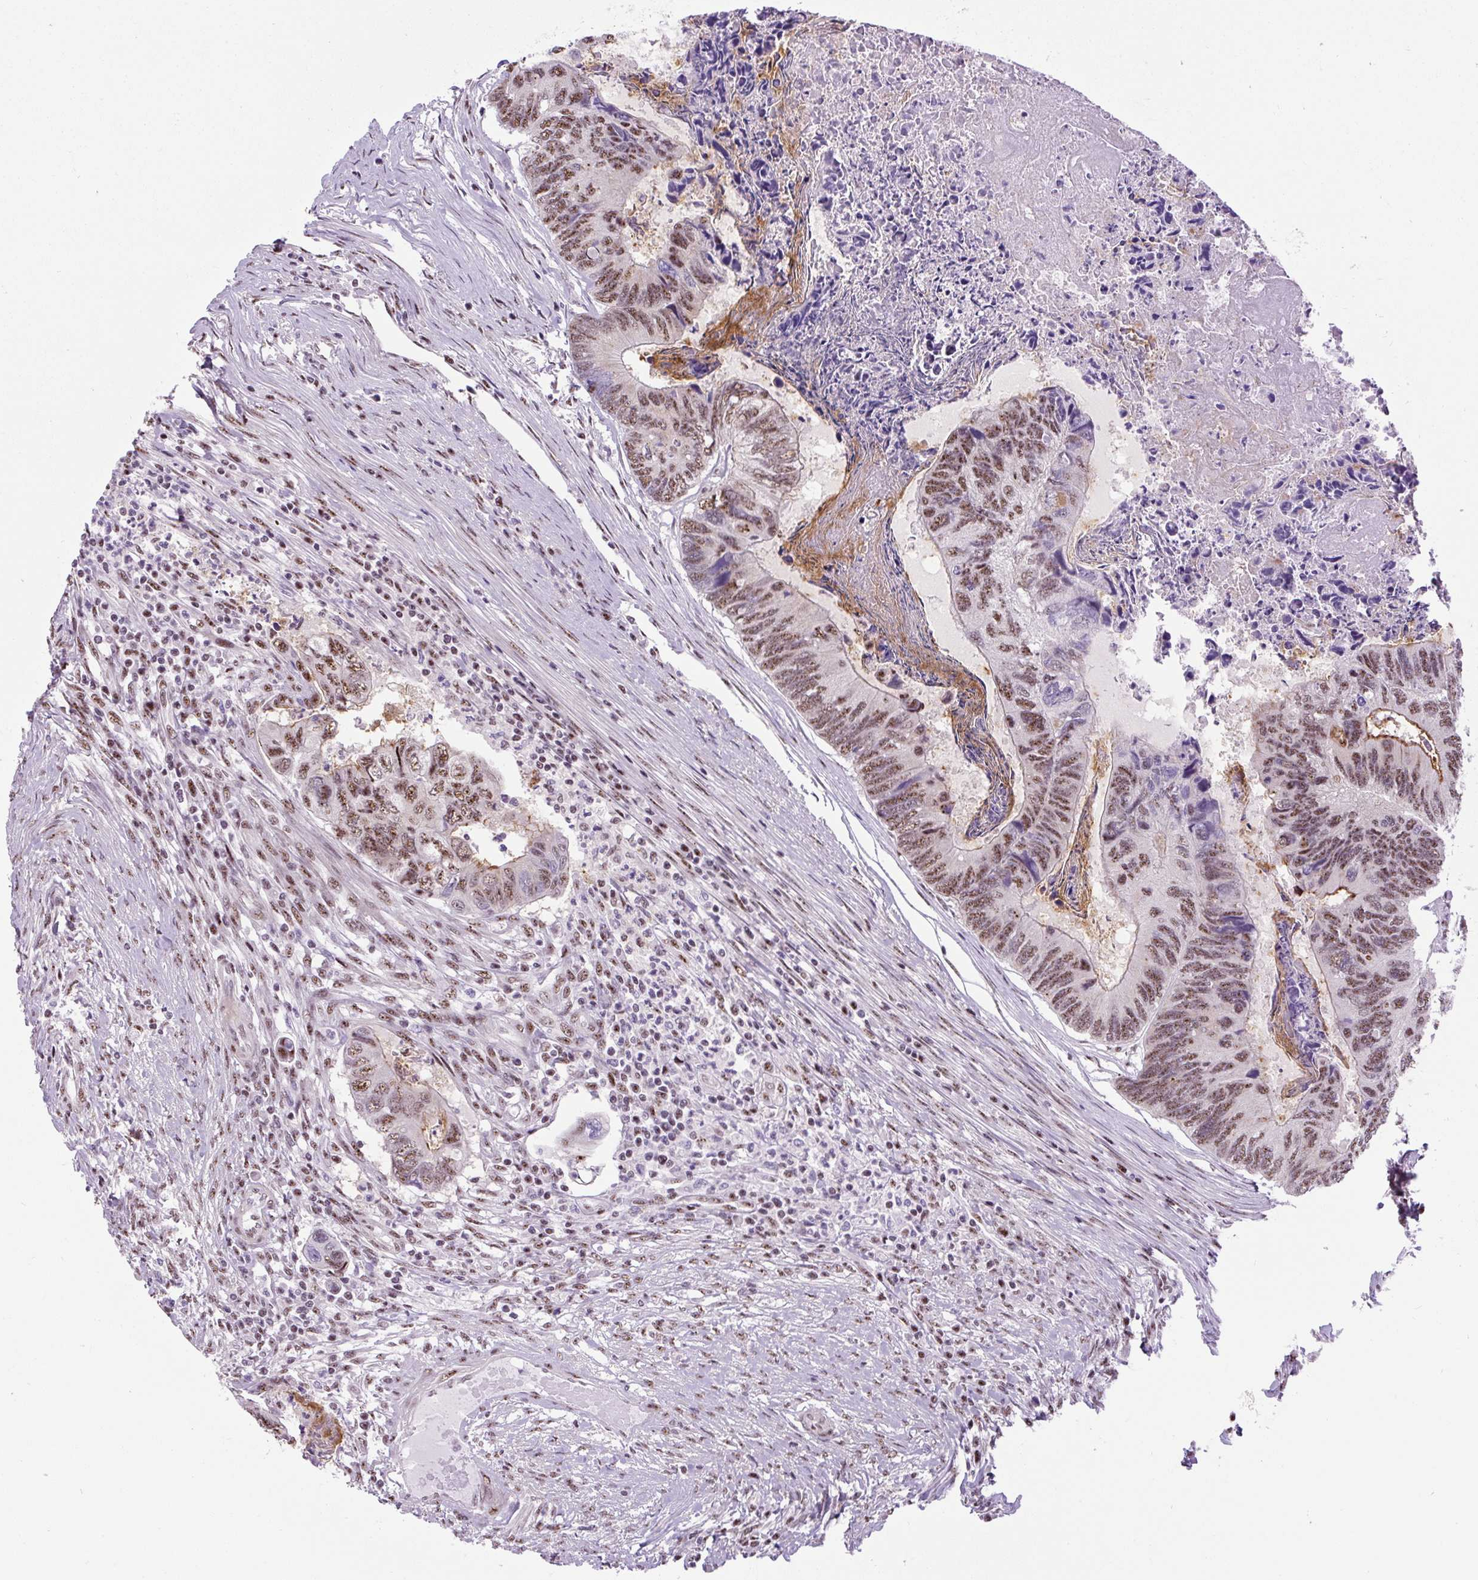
{"staining": {"intensity": "moderate", "quantity": ">75%", "location": "nuclear"}, "tissue": "colorectal cancer", "cell_type": "Tumor cells", "image_type": "cancer", "snomed": [{"axis": "morphology", "description": "Adenocarcinoma, NOS"}, {"axis": "topography", "description": "Colon"}], "caption": "High-power microscopy captured an immunohistochemistry histopathology image of colorectal adenocarcinoma, revealing moderate nuclear staining in approximately >75% of tumor cells.", "gene": "SMC5", "patient": {"sex": "female", "age": 67}}